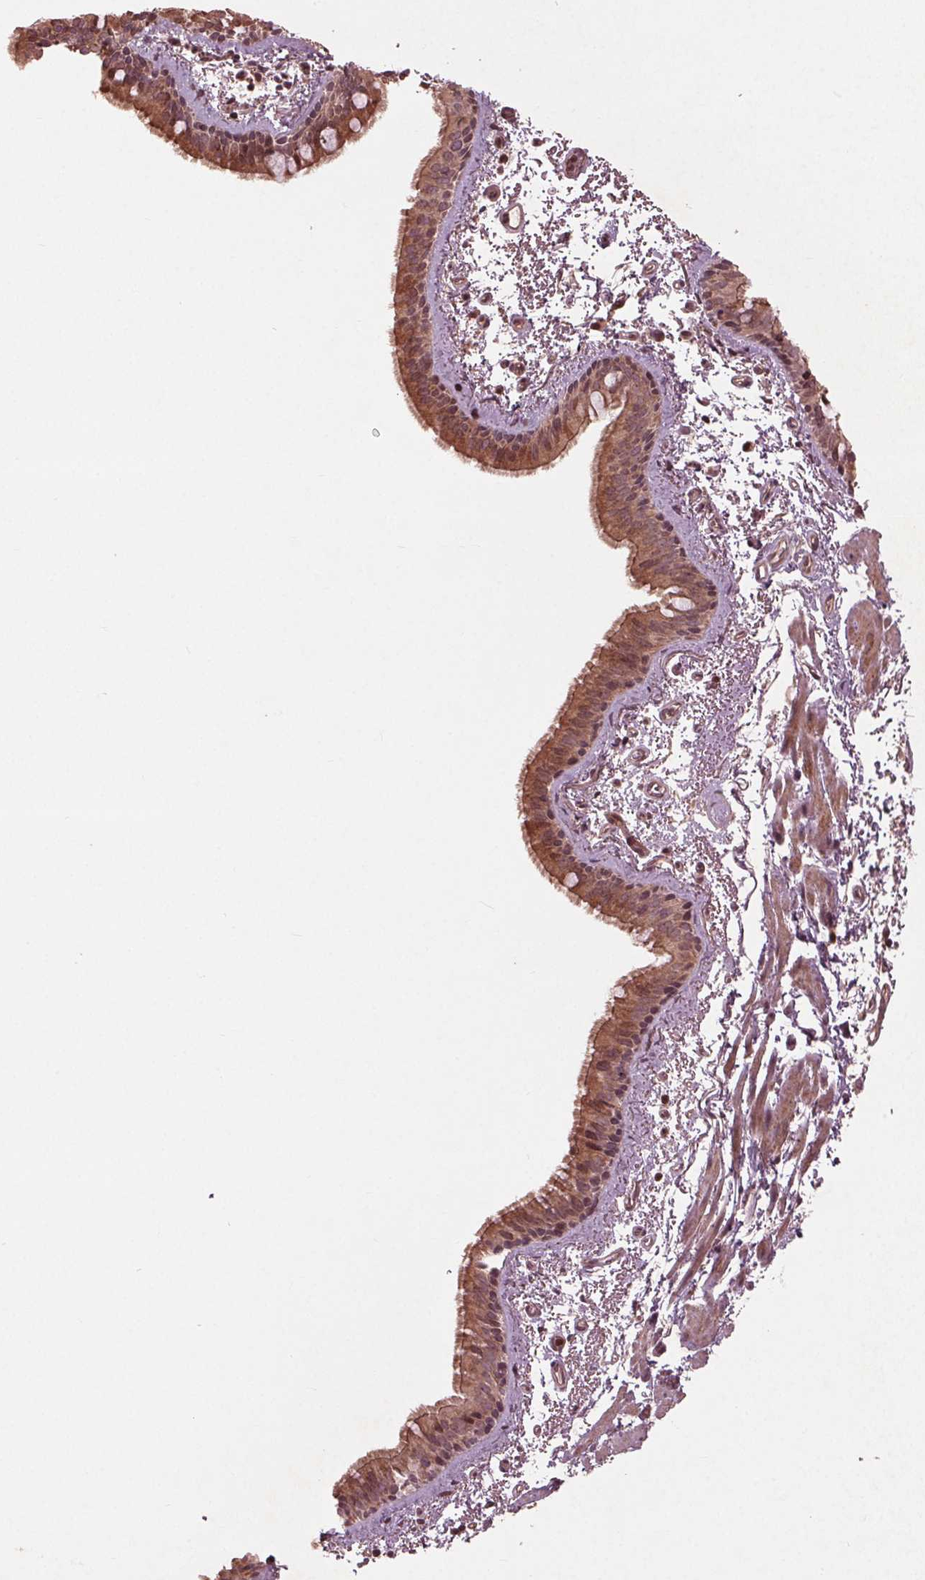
{"staining": {"intensity": "moderate", "quantity": ">75%", "location": "cytoplasmic/membranous,nuclear"}, "tissue": "bronchus", "cell_type": "Respiratory epithelial cells", "image_type": "normal", "snomed": [{"axis": "morphology", "description": "Normal tissue, NOS"}, {"axis": "topography", "description": "Bronchus"}], "caption": "High-power microscopy captured an immunohistochemistry micrograph of benign bronchus, revealing moderate cytoplasmic/membranous,nuclear positivity in about >75% of respiratory epithelial cells. Immunohistochemistry (ihc) stains the protein of interest in brown and the nuclei are stained blue.", "gene": "CDKL4", "patient": {"sex": "female", "age": 61}}